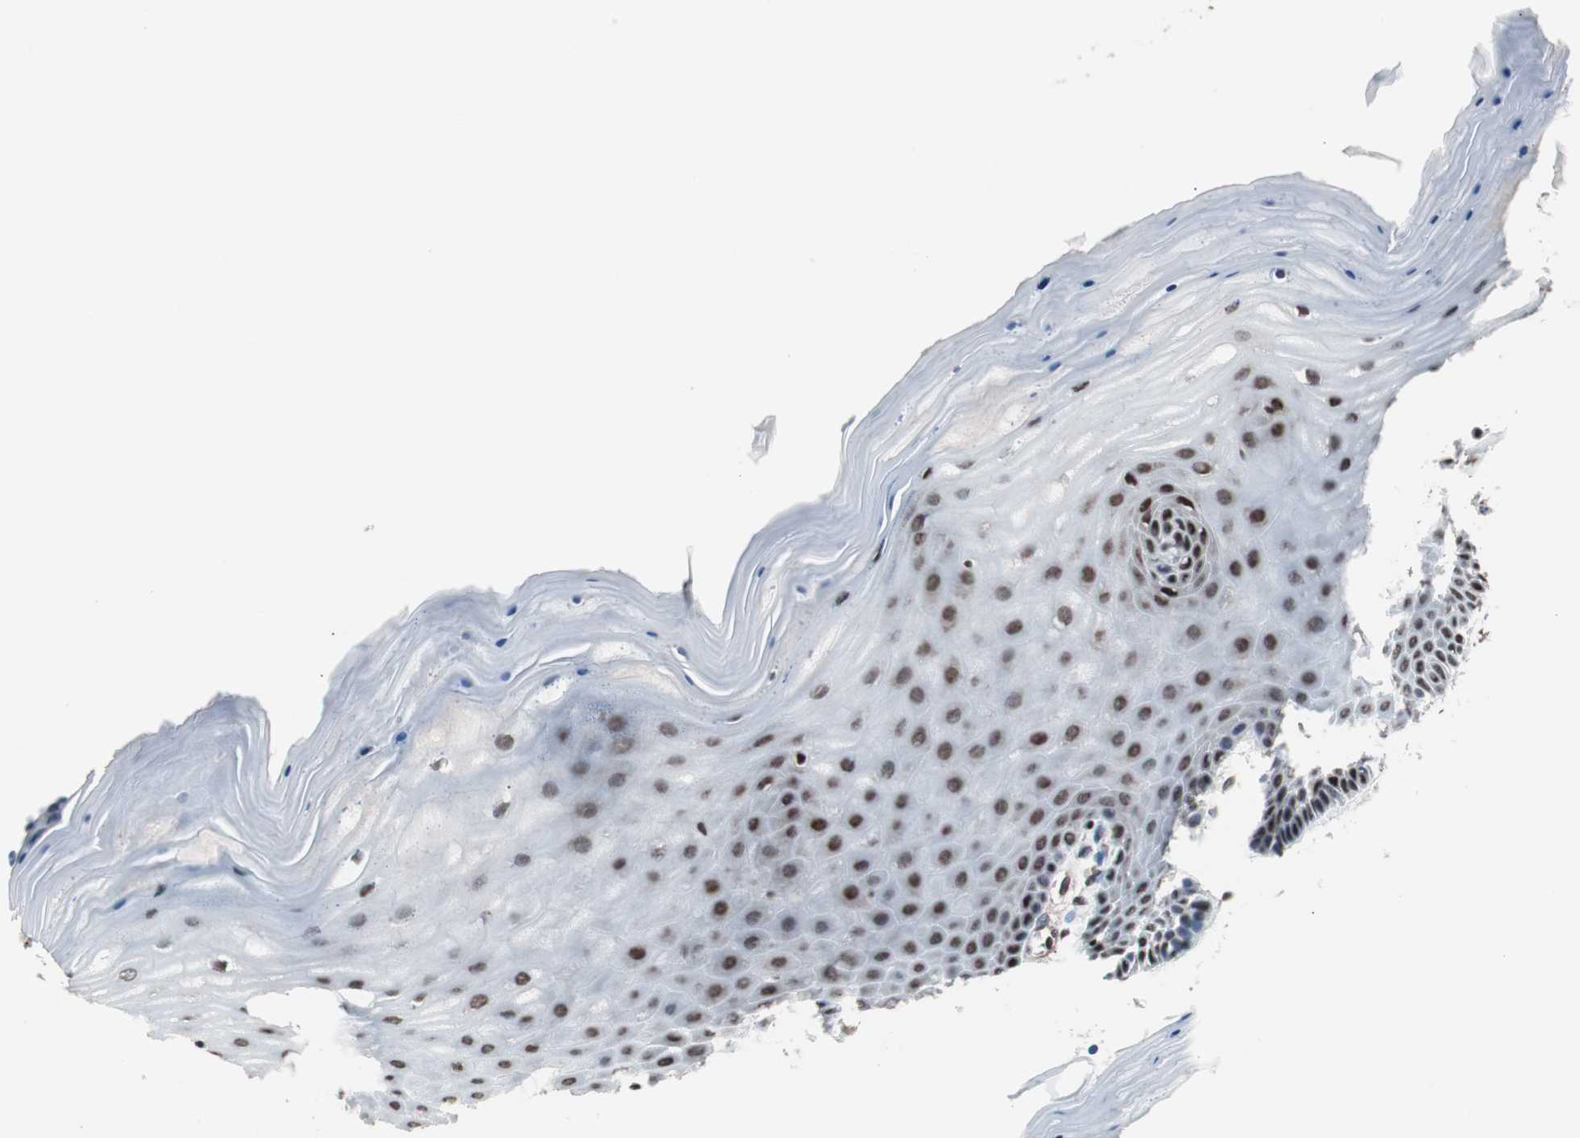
{"staining": {"intensity": "strong", "quantity": ">75%", "location": "nuclear"}, "tissue": "cervix", "cell_type": "Glandular cells", "image_type": "normal", "snomed": [{"axis": "morphology", "description": "Normal tissue, NOS"}, {"axis": "topography", "description": "Cervix"}], "caption": "Strong nuclear positivity for a protein is identified in approximately >75% of glandular cells of unremarkable cervix using IHC.", "gene": "POGZ", "patient": {"sex": "female", "age": 55}}